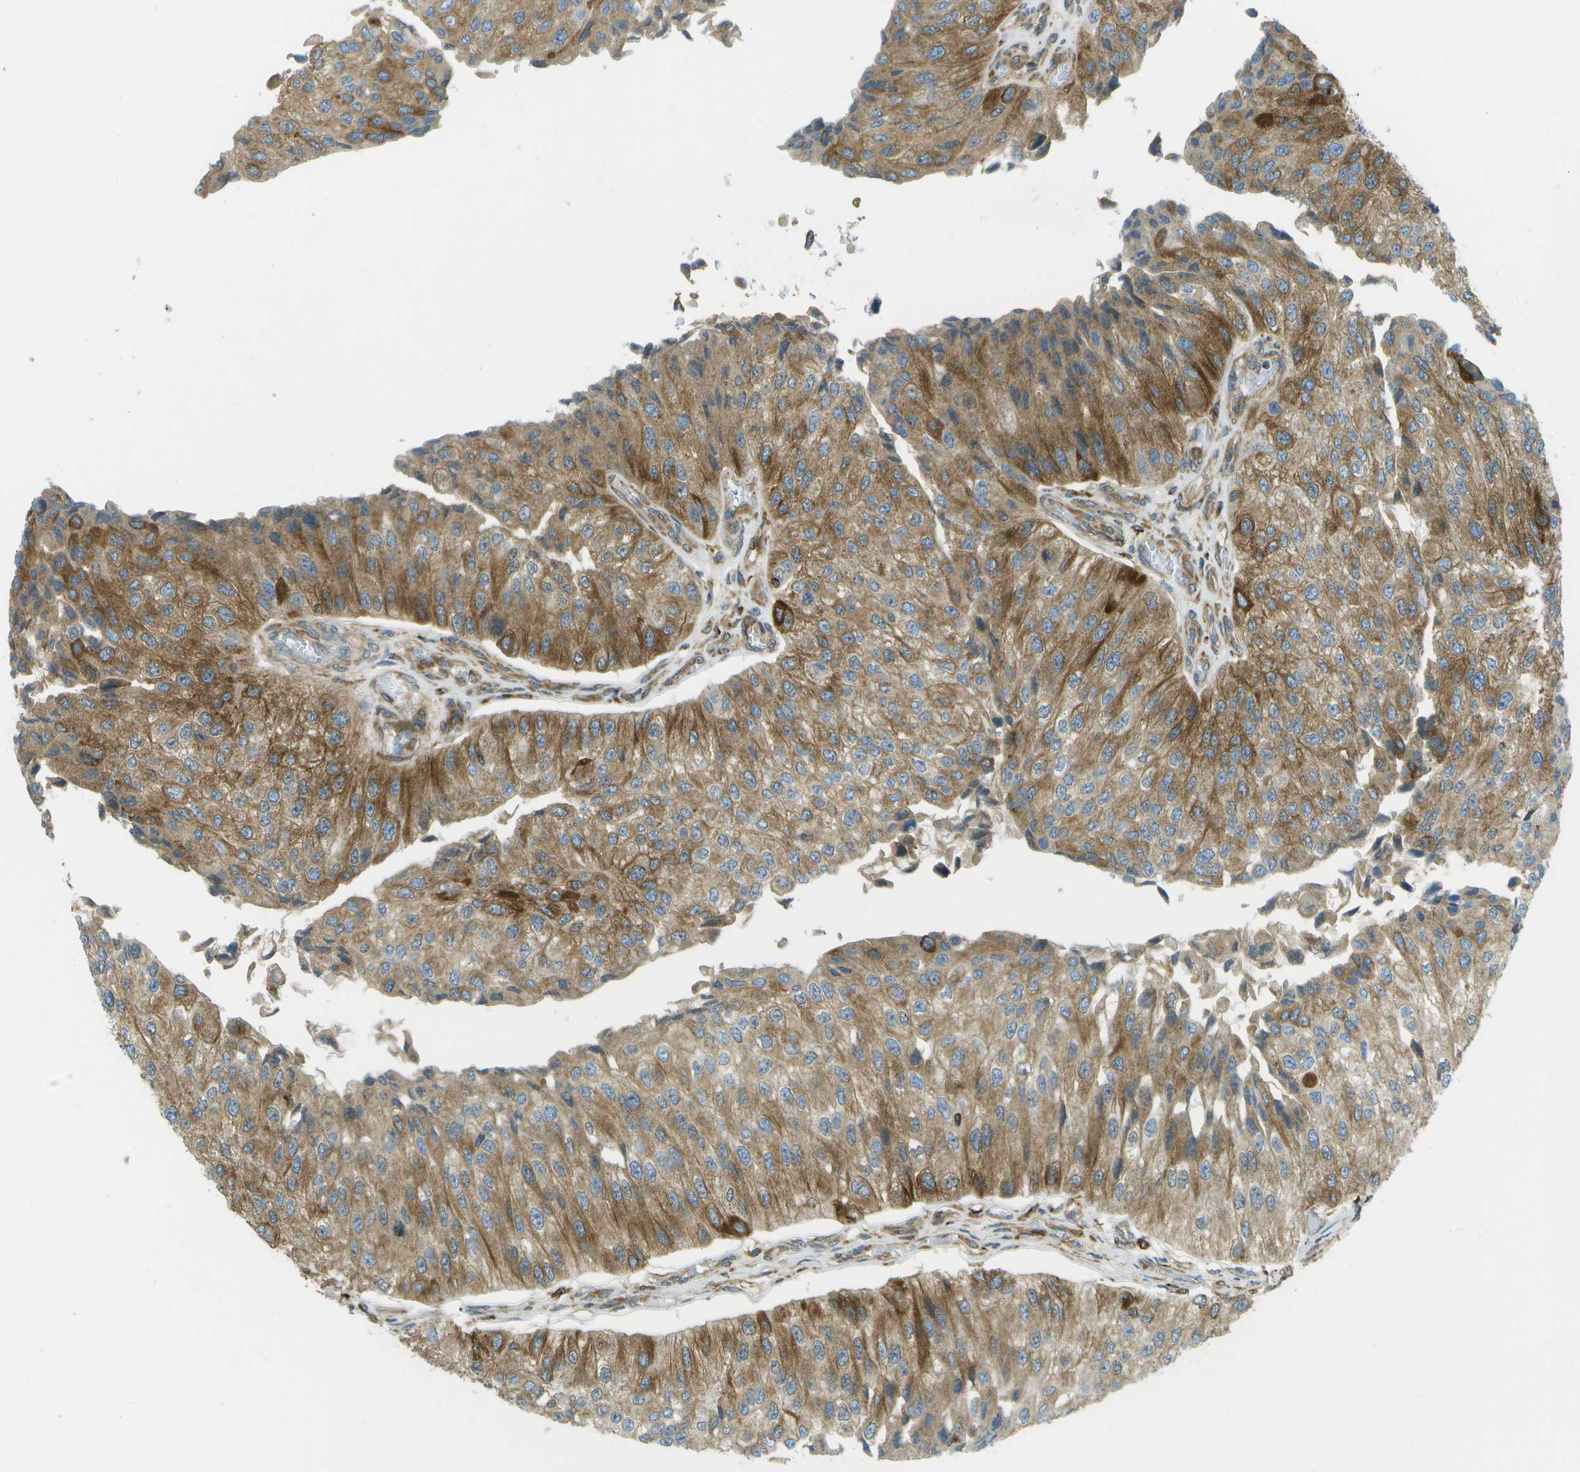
{"staining": {"intensity": "moderate", "quantity": ">75%", "location": "cytoplasmic/membranous"}, "tissue": "urothelial cancer", "cell_type": "Tumor cells", "image_type": "cancer", "snomed": [{"axis": "morphology", "description": "Urothelial carcinoma, High grade"}, {"axis": "topography", "description": "Kidney"}, {"axis": "topography", "description": "Urinary bladder"}], "caption": "Immunohistochemical staining of urothelial cancer shows medium levels of moderate cytoplasmic/membranous staining in about >75% of tumor cells.", "gene": "TMTC1", "patient": {"sex": "male", "age": 77}}